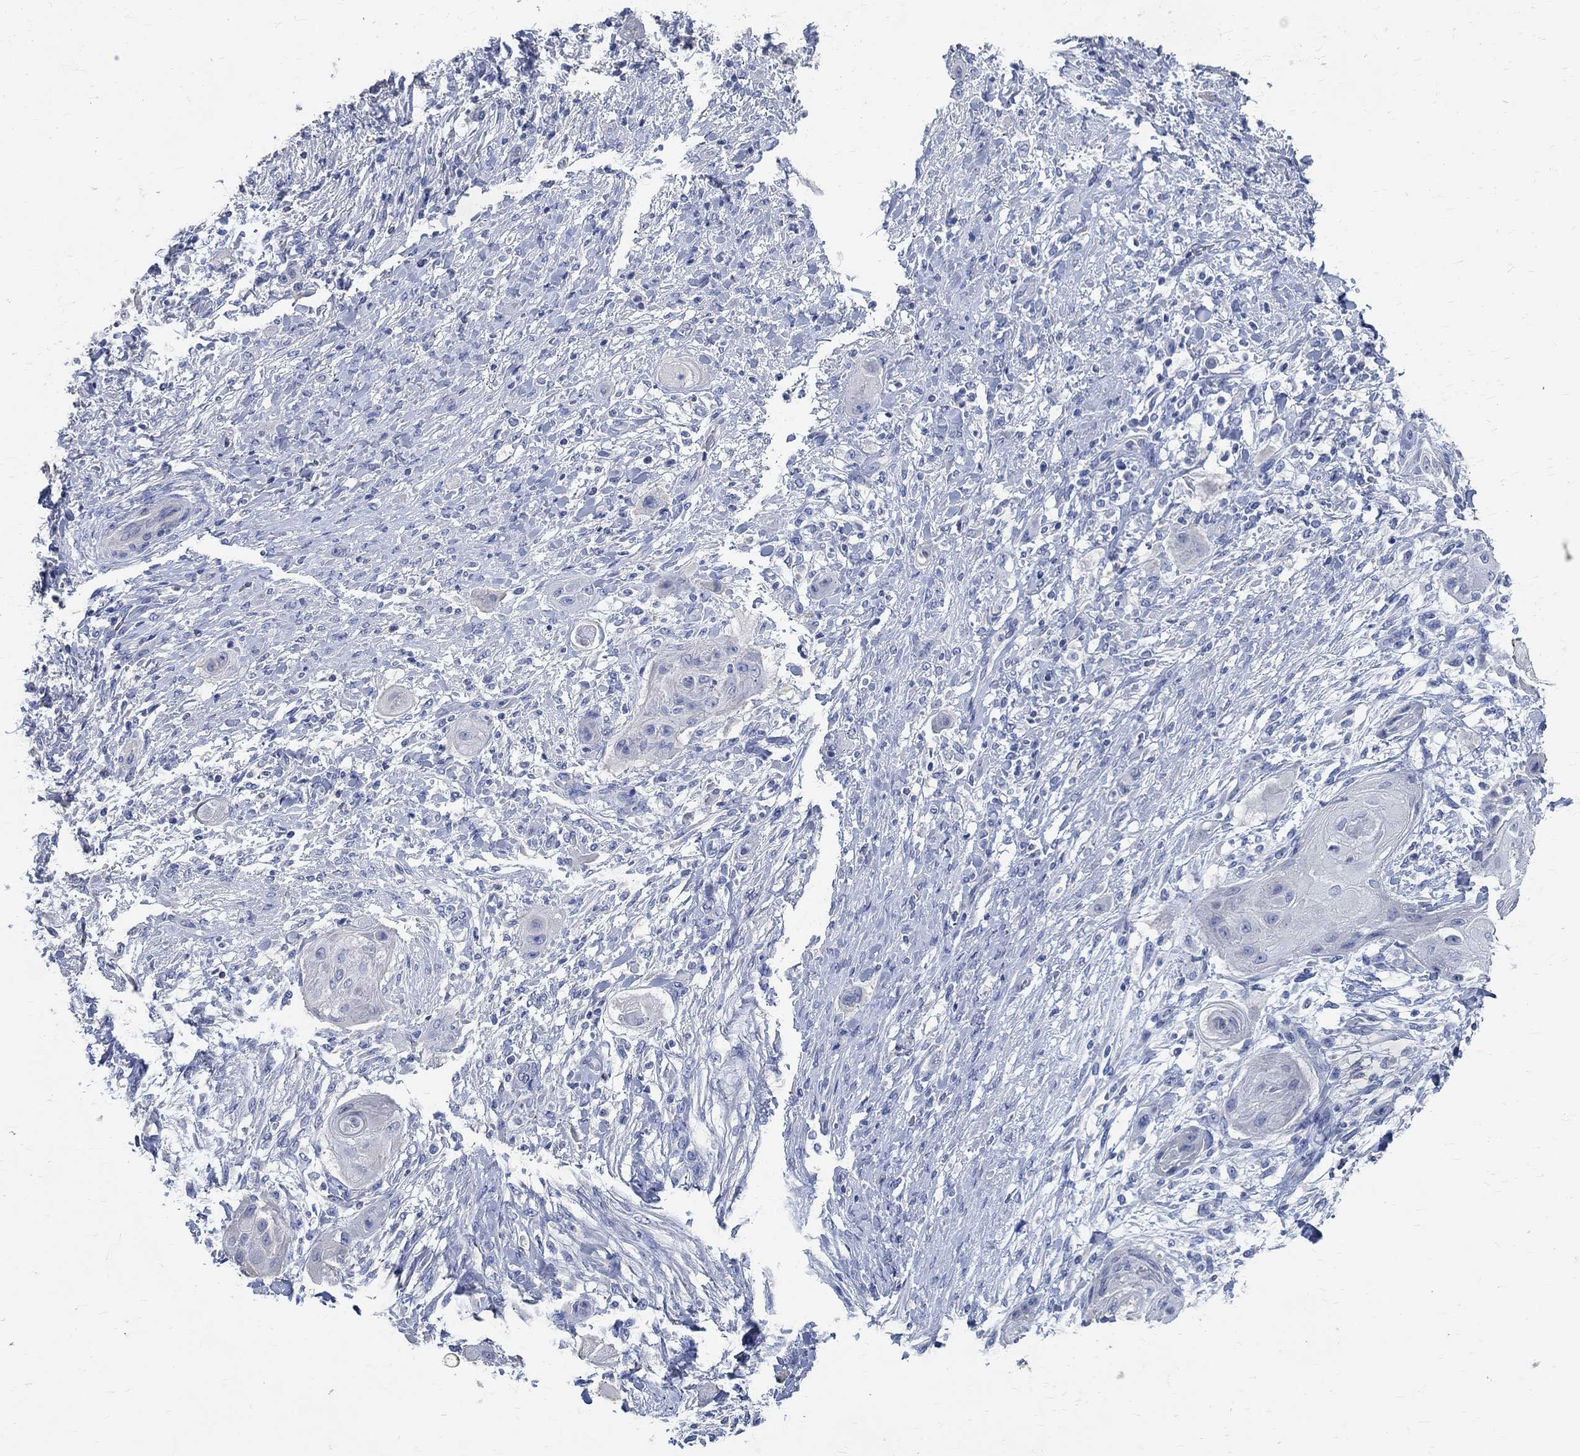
{"staining": {"intensity": "negative", "quantity": "none", "location": "none"}, "tissue": "skin cancer", "cell_type": "Tumor cells", "image_type": "cancer", "snomed": [{"axis": "morphology", "description": "Squamous cell carcinoma, NOS"}, {"axis": "topography", "description": "Skin"}], "caption": "Tumor cells are negative for protein expression in human skin squamous cell carcinoma.", "gene": "PRX", "patient": {"sex": "male", "age": 62}}